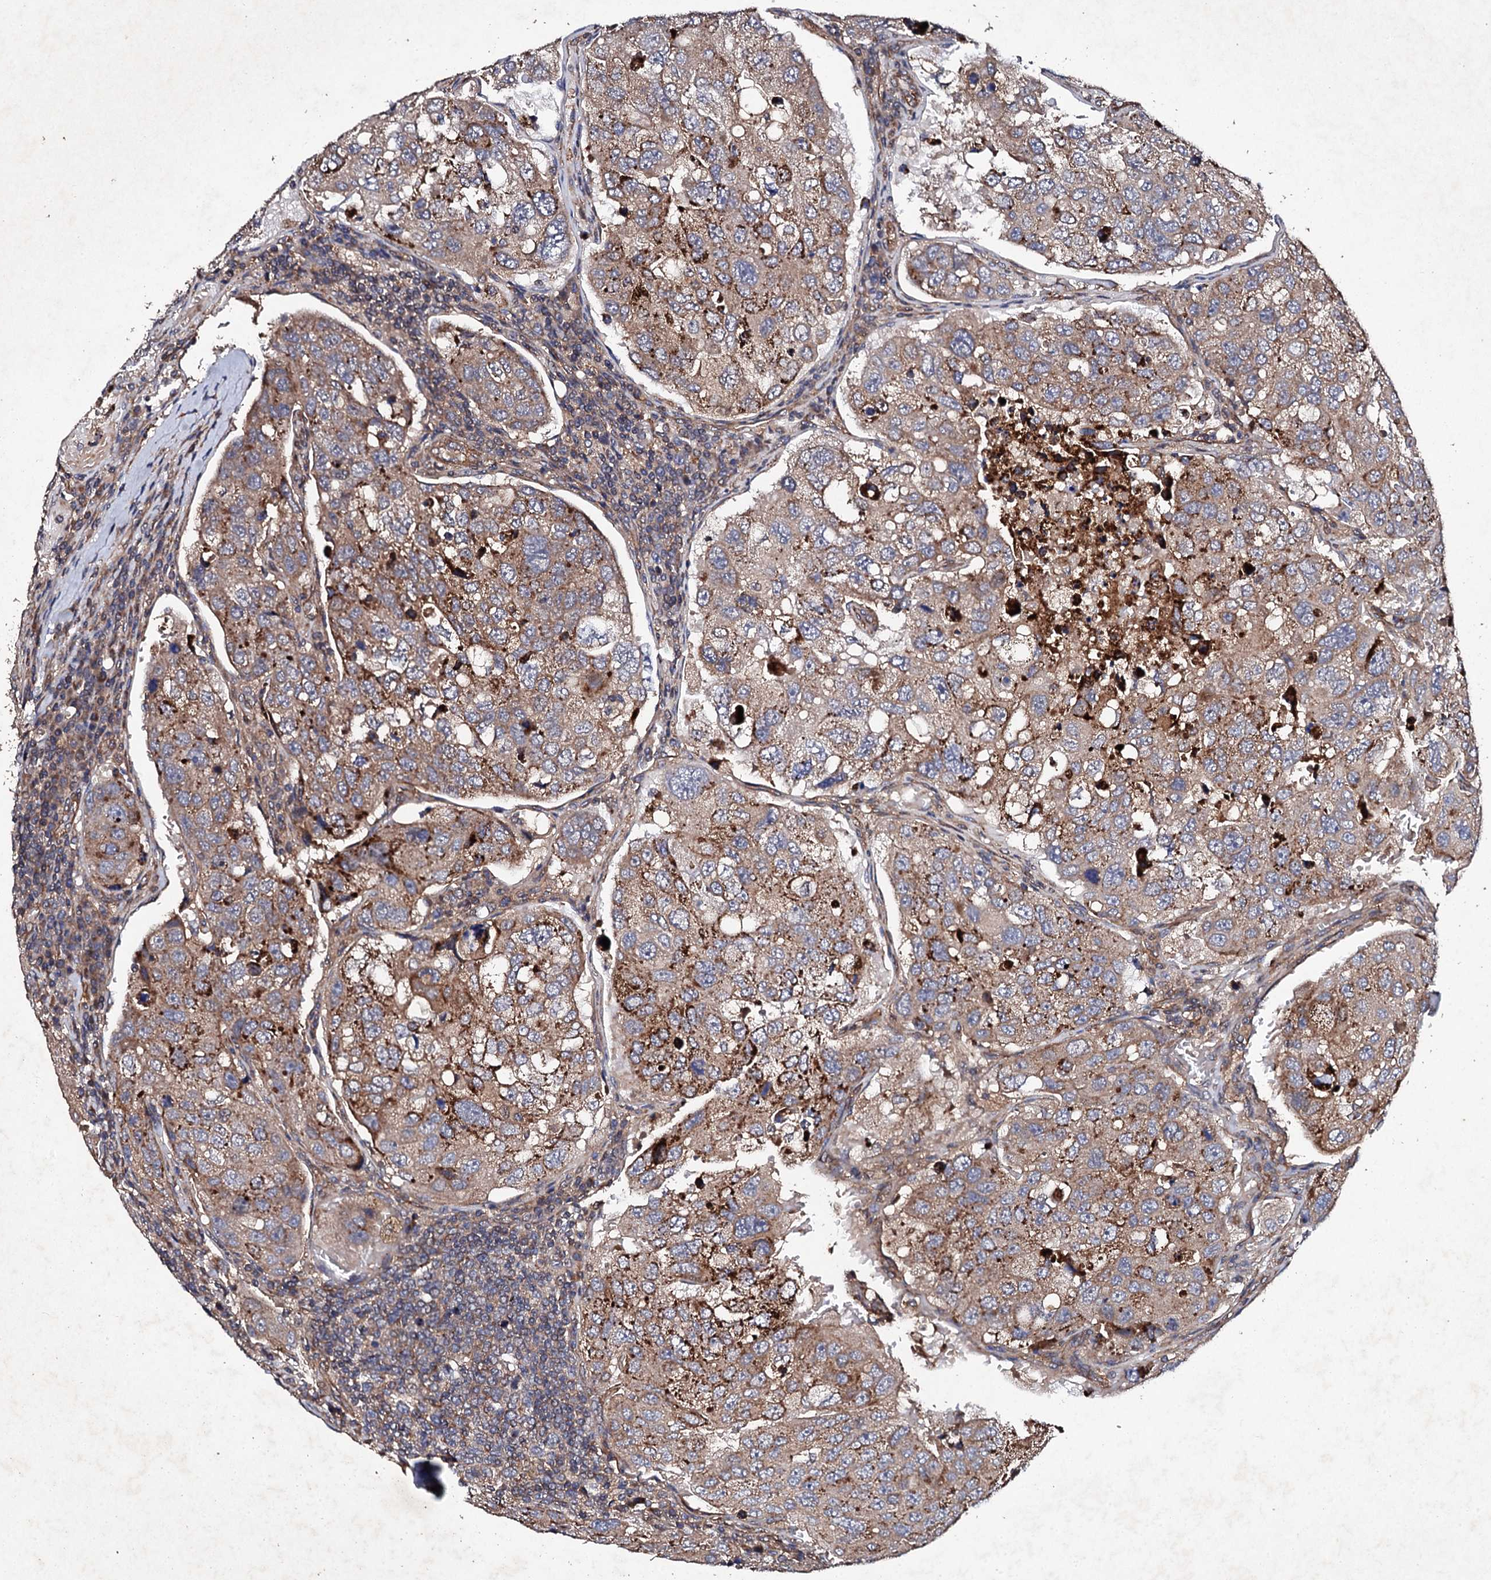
{"staining": {"intensity": "moderate", "quantity": ">75%", "location": "cytoplasmic/membranous"}, "tissue": "urothelial cancer", "cell_type": "Tumor cells", "image_type": "cancer", "snomed": [{"axis": "morphology", "description": "Urothelial carcinoma, High grade"}, {"axis": "topography", "description": "Lymph node"}, {"axis": "topography", "description": "Urinary bladder"}], "caption": "Urothelial cancer stained for a protein reveals moderate cytoplasmic/membranous positivity in tumor cells.", "gene": "MOCOS", "patient": {"sex": "male", "age": 51}}